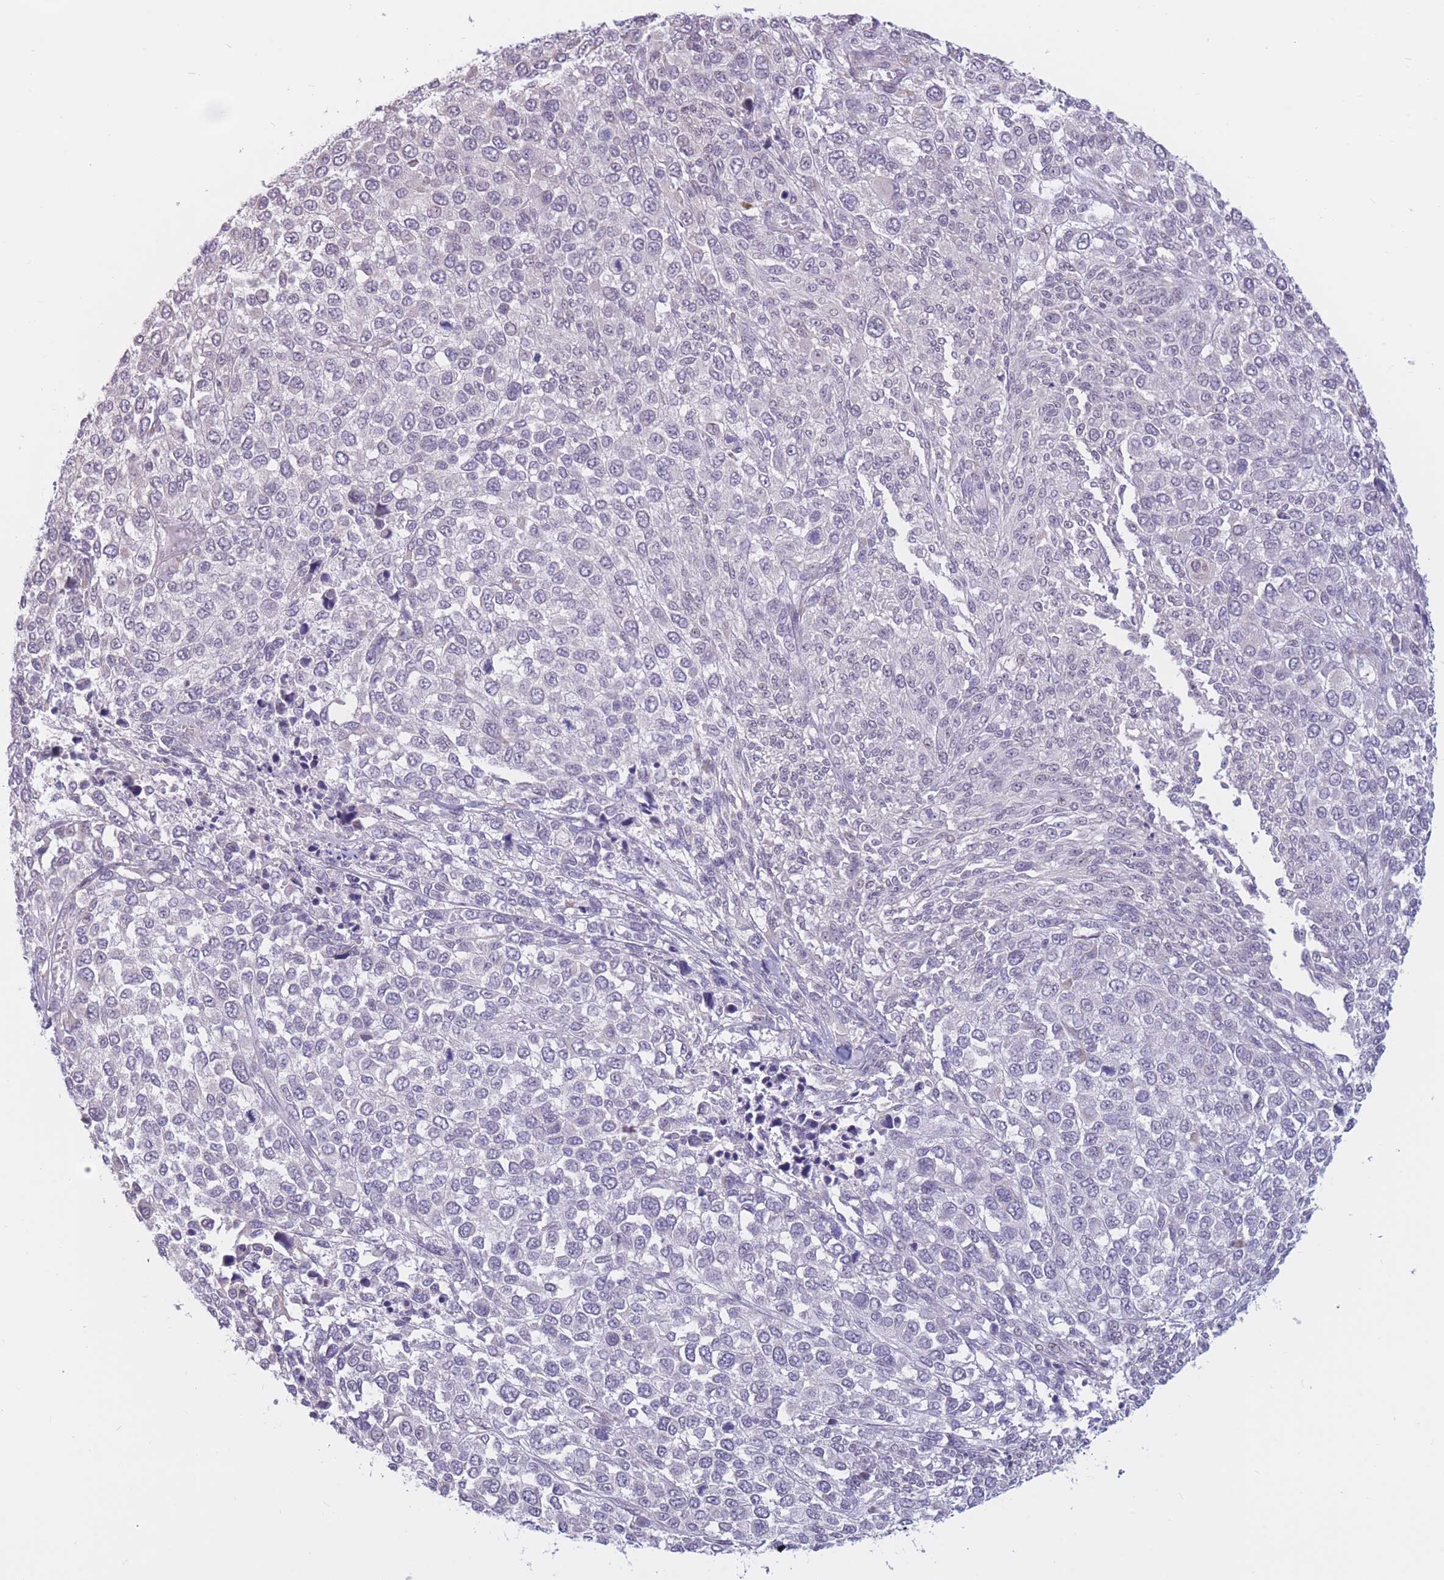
{"staining": {"intensity": "negative", "quantity": "none", "location": "none"}, "tissue": "melanoma", "cell_type": "Tumor cells", "image_type": "cancer", "snomed": [{"axis": "morphology", "description": "Malignant melanoma, NOS"}, {"axis": "topography", "description": "Skin of trunk"}], "caption": "Immunohistochemistry micrograph of neoplastic tissue: melanoma stained with DAB (3,3'-diaminobenzidine) shows no significant protein staining in tumor cells.", "gene": "COL27A1", "patient": {"sex": "male", "age": 71}}